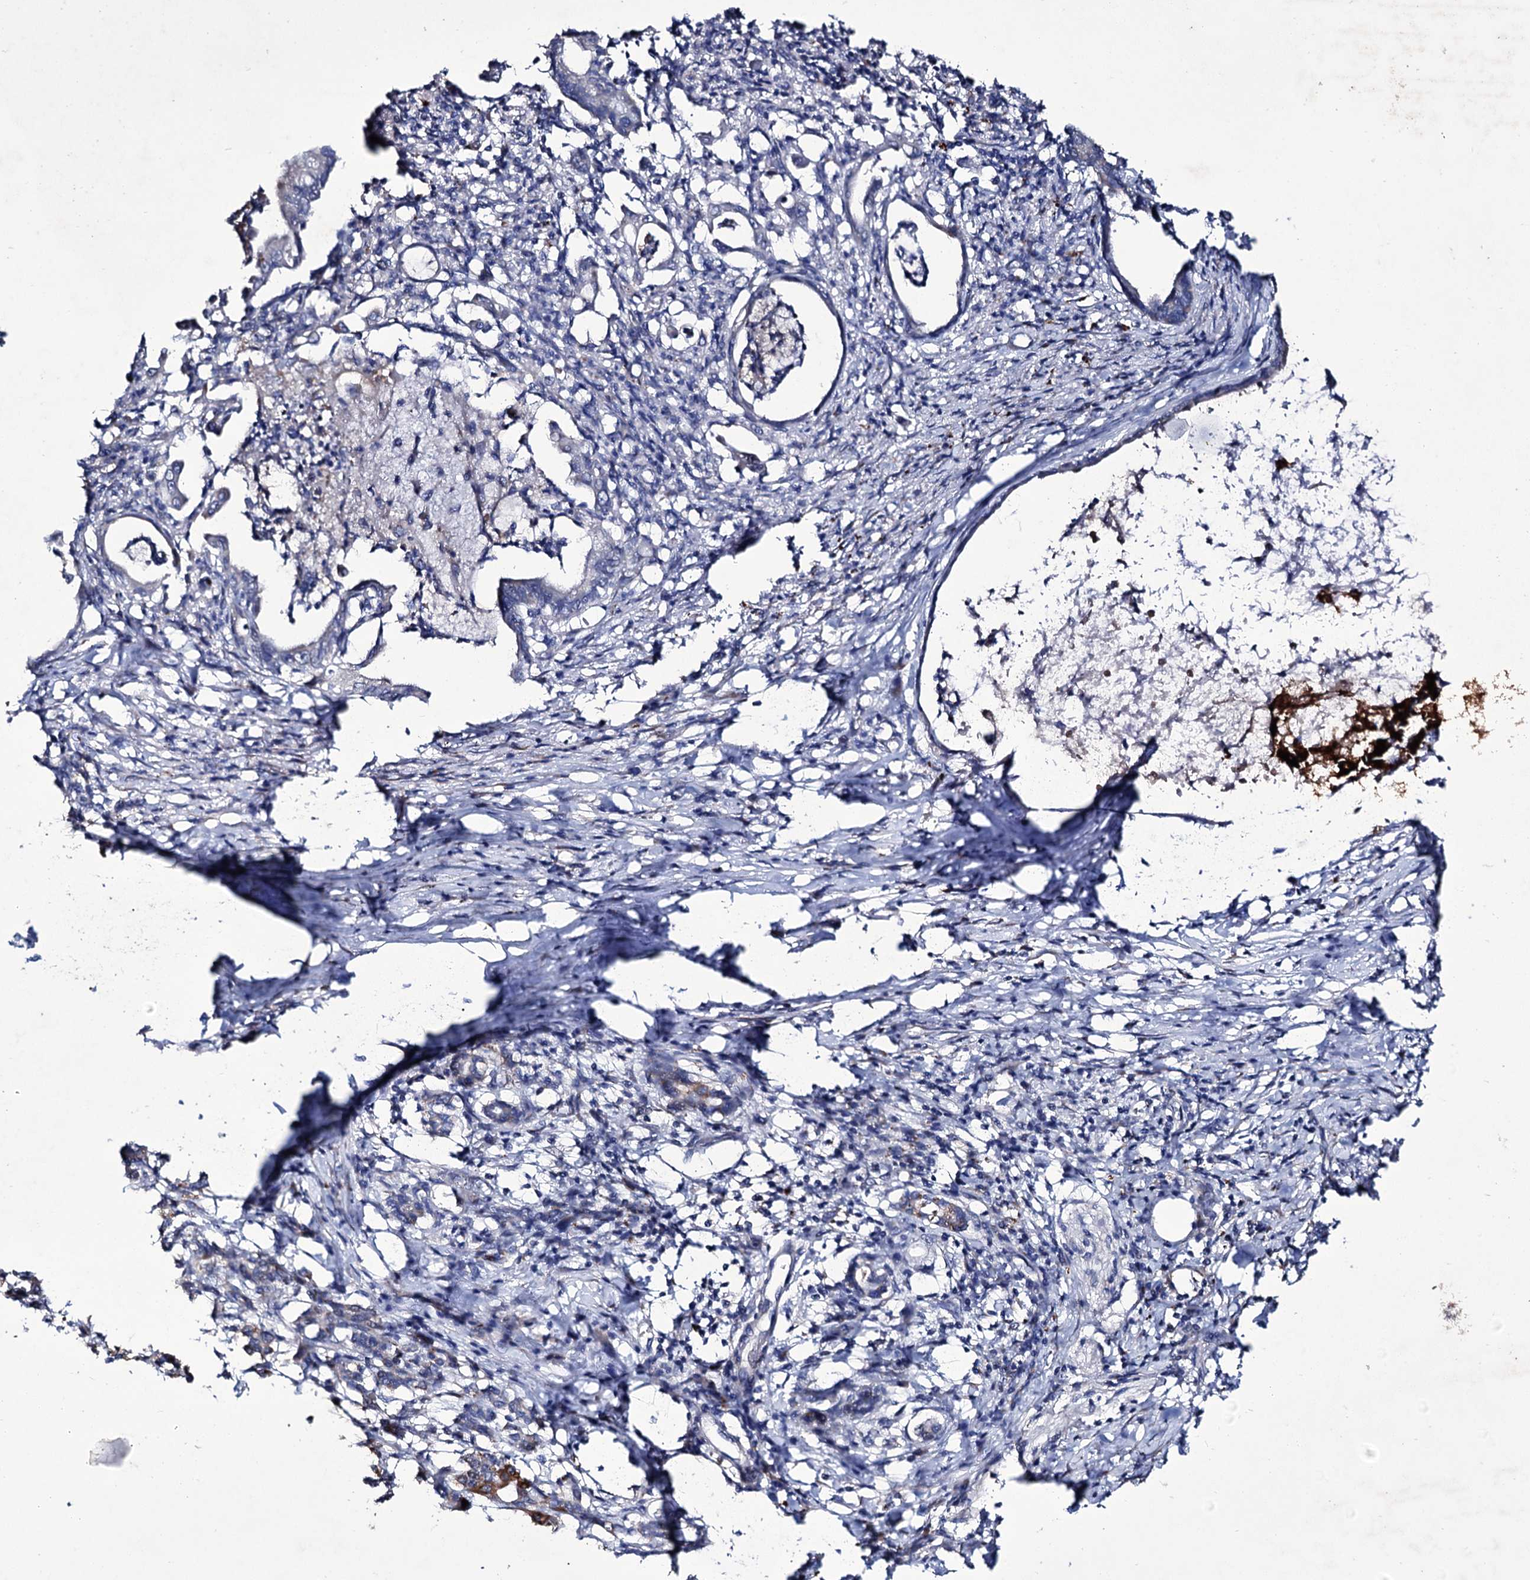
{"staining": {"intensity": "negative", "quantity": "none", "location": "none"}, "tissue": "pancreatic cancer", "cell_type": "Tumor cells", "image_type": "cancer", "snomed": [{"axis": "morphology", "description": "Adenocarcinoma, NOS"}, {"axis": "topography", "description": "Pancreas"}], "caption": "The immunohistochemistry histopathology image has no significant staining in tumor cells of pancreatic cancer (adenocarcinoma) tissue.", "gene": "TUBGCP5", "patient": {"sex": "female", "age": 55}}